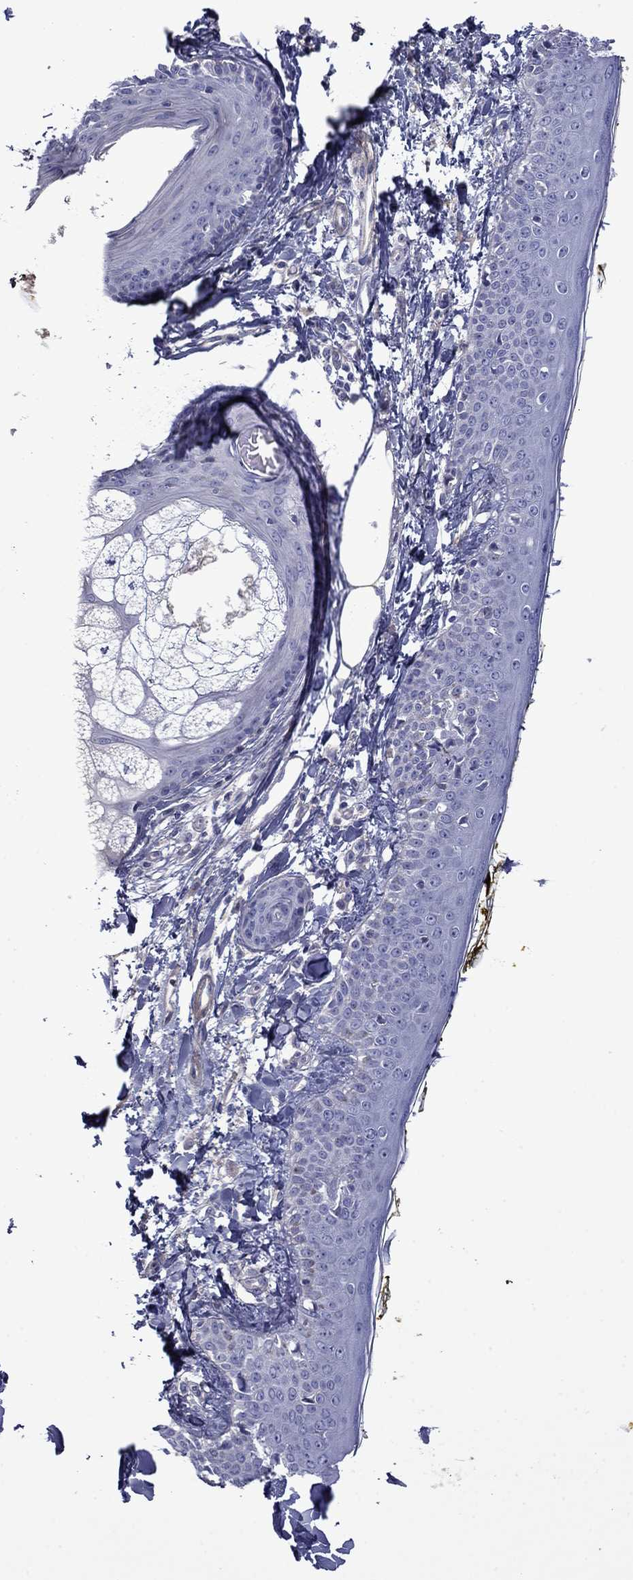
{"staining": {"intensity": "negative", "quantity": "none", "location": "none"}, "tissue": "skin", "cell_type": "Fibroblasts", "image_type": "normal", "snomed": [{"axis": "morphology", "description": "Normal tissue, NOS"}, {"axis": "topography", "description": "Skin"}], "caption": "Immunohistochemical staining of benign human skin exhibits no significant expression in fibroblasts. Nuclei are stained in blue.", "gene": "HSPG2", "patient": {"sex": "male", "age": 76}}